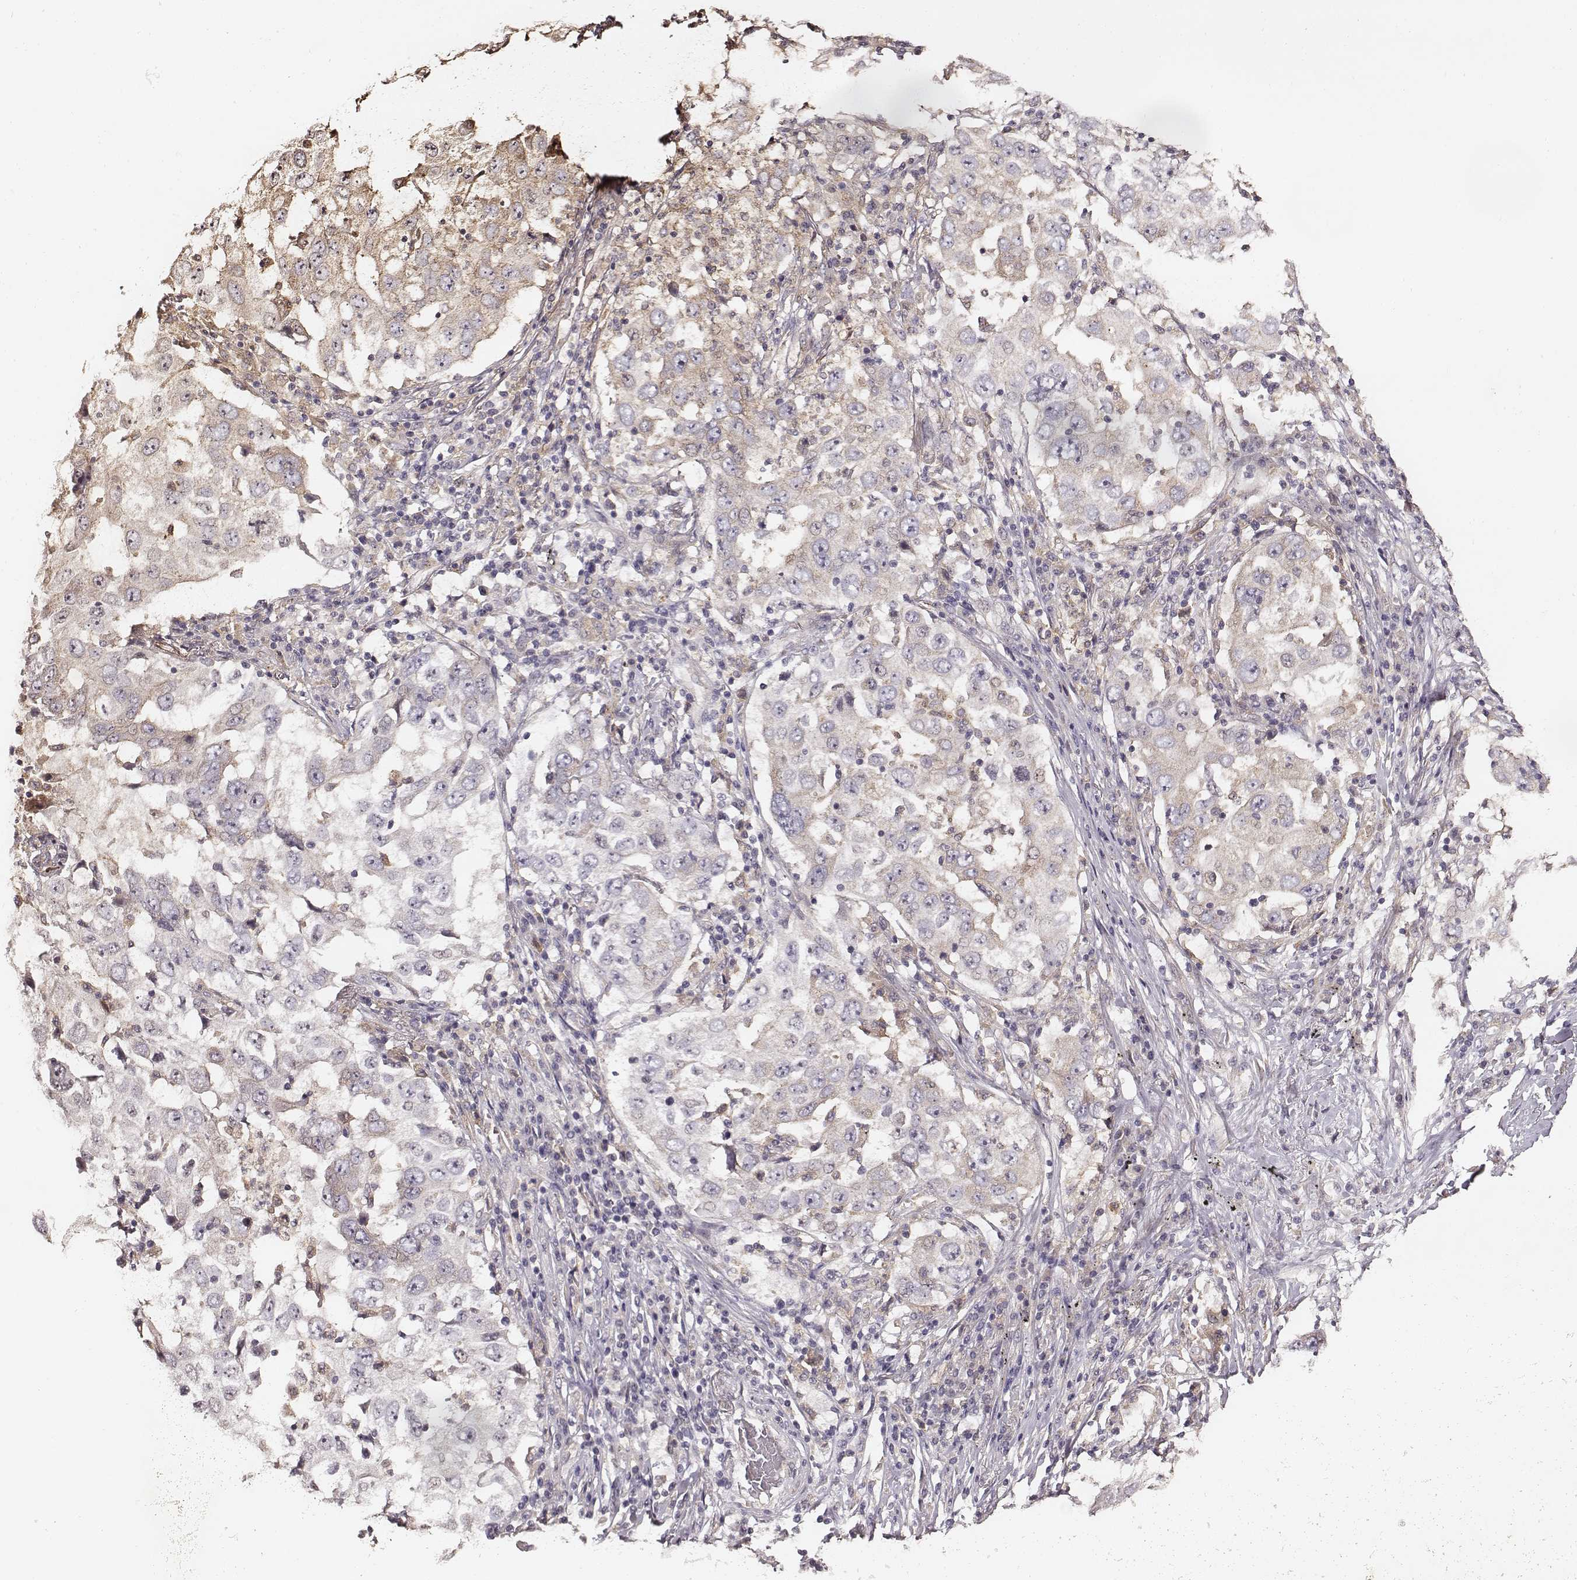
{"staining": {"intensity": "weak", "quantity": "<25%", "location": "cytoplasmic/membranous"}, "tissue": "lung cancer", "cell_type": "Tumor cells", "image_type": "cancer", "snomed": [{"axis": "morphology", "description": "Adenocarcinoma, NOS"}, {"axis": "topography", "description": "Lung"}], "caption": "DAB immunohistochemical staining of human lung cancer (adenocarcinoma) reveals no significant staining in tumor cells.", "gene": "VPS26A", "patient": {"sex": "male", "age": 73}}